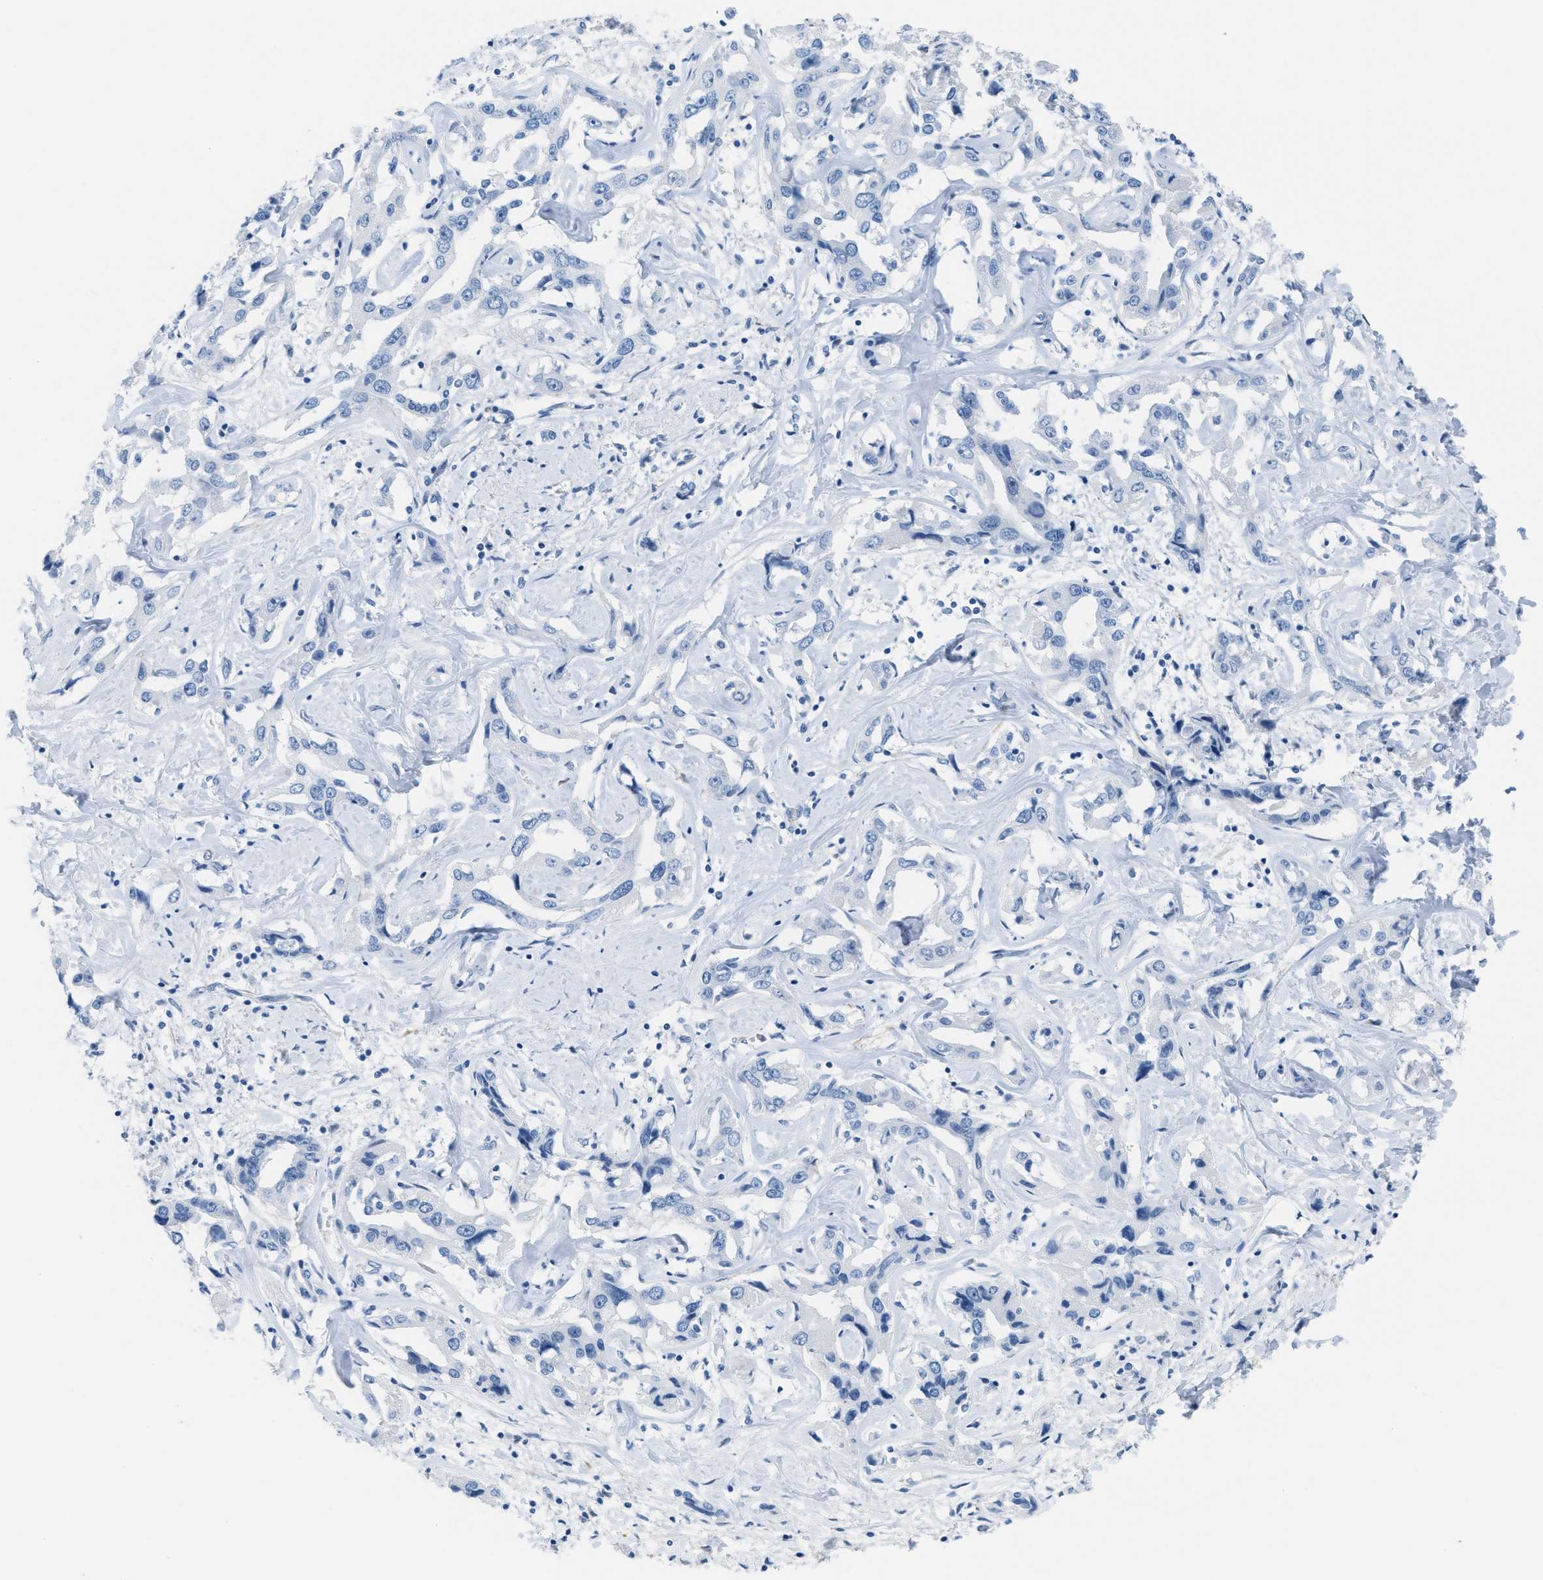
{"staining": {"intensity": "negative", "quantity": "none", "location": "none"}, "tissue": "liver cancer", "cell_type": "Tumor cells", "image_type": "cancer", "snomed": [{"axis": "morphology", "description": "Cholangiocarcinoma"}, {"axis": "topography", "description": "Liver"}], "caption": "Photomicrograph shows no protein expression in tumor cells of liver cancer (cholangiocarcinoma) tissue. Nuclei are stained in blue.", "gene": "SLC12A1", "patient": {"sex": "male", "age": 59}}